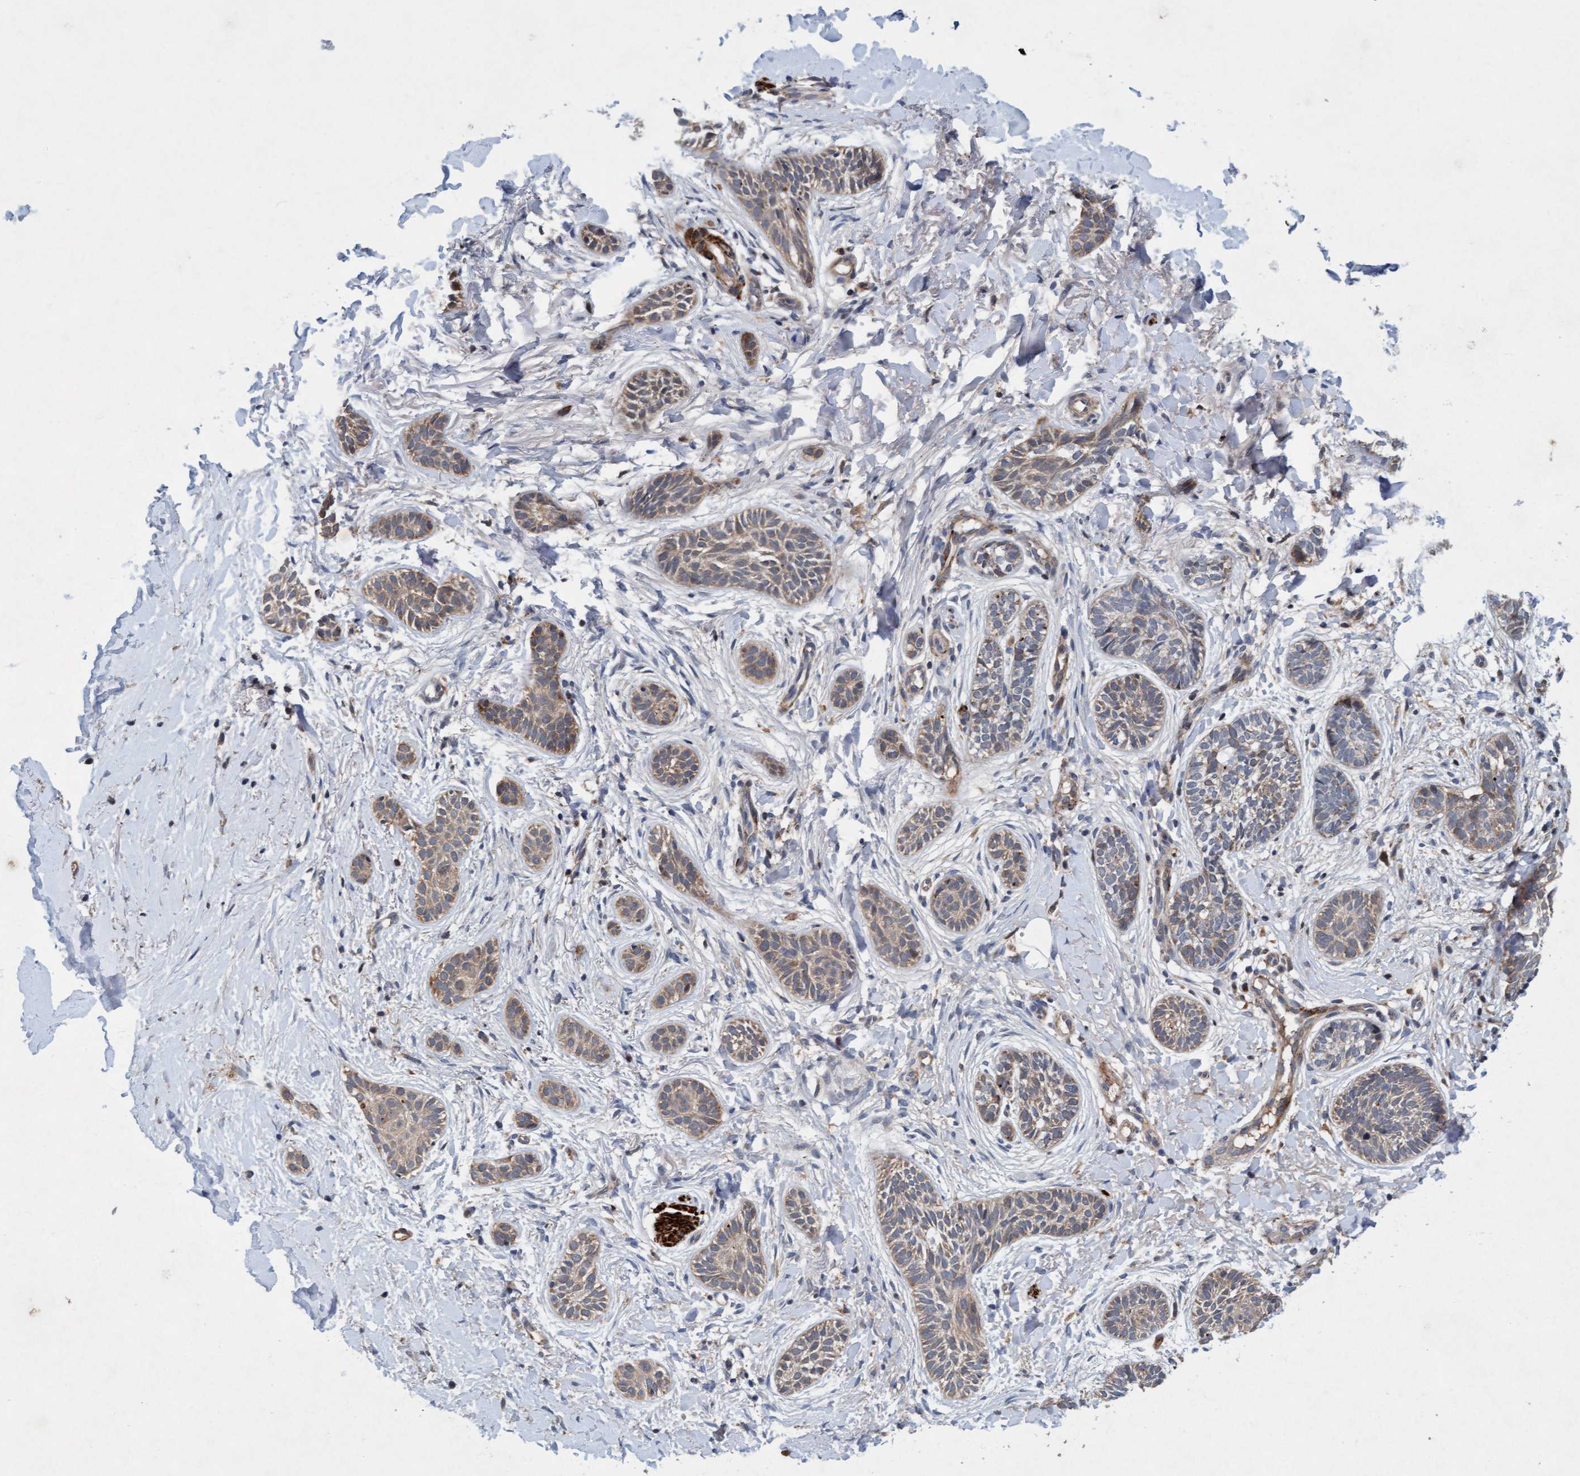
{"staining": {"intensity": "weak", "quantity": ">75%", "location": "cytoplasmic/membranous"}, "tissue": "skin cancer", "cell_type": "Tumor cells", "image_type": "cancer", "snomed": [{"axis": "morphology", "description": "Normal tissue, NOS"}, {"axis": "morphology", "description": "Basal cell carcinoma"}, {"axis": "topography", "description": "Skin"}], "caption": "Tumor cells exhibit weak cytoplasmic/membranous staining in about >75% of cells in skin cancer (basal cell carcinoma).", "gene": "TMEM70", "patient": {"sex": "male", "age": 63}}